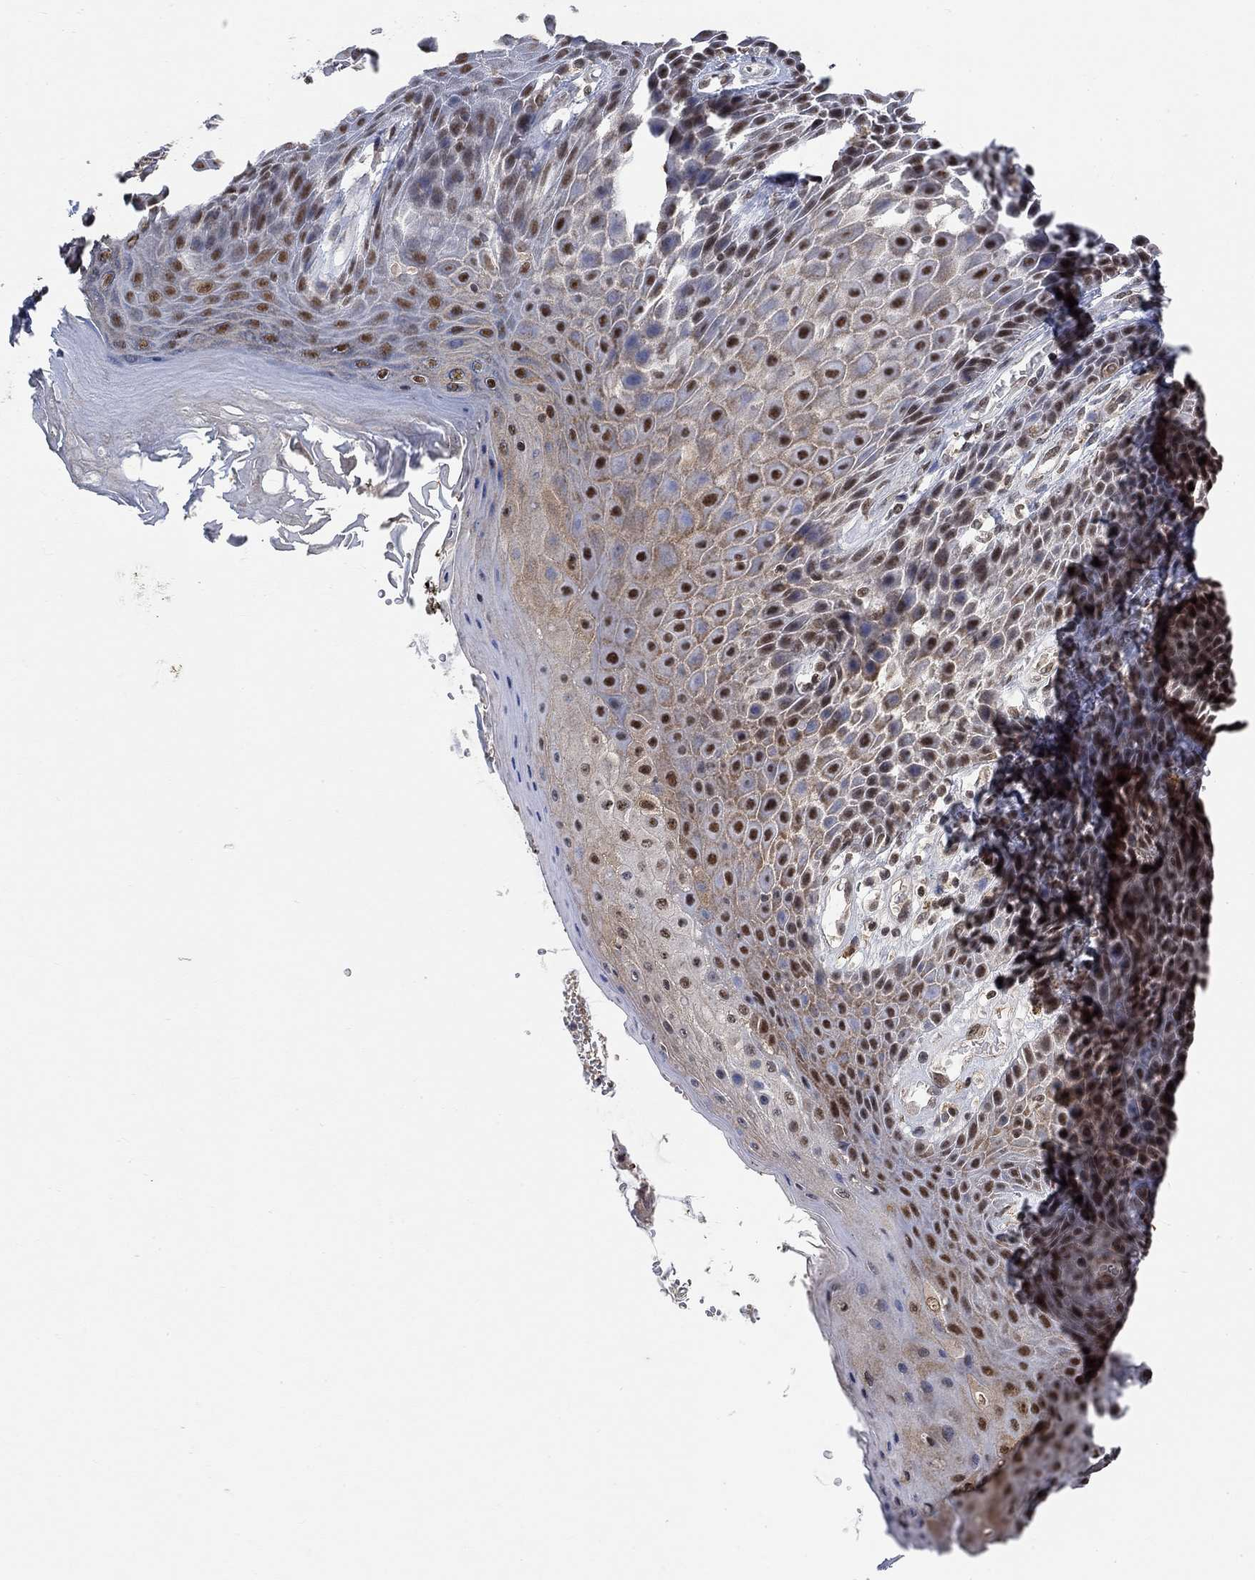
{"staining": {"intensity": "moderate", "quantity": "25%-75%", "location": "nuclear"}, "tissue": "skin", "cell_type": "Epidermal cells", "image_type": "normal", "snomed": [{"axis": "morphology", "description": "Normal tissue, NOS"}, {"axis": "topography", "description": "Skeletal muscle"}, {"axis": "topography", "description": "Anal"}, {"axis": "topography", "description": "Peripheral nerve tissue"}], "caption": "Skin stained with immunohistochemistry (IHC) shows moderate nuclear positivity in approximately 25%-75% of epidermal cells.", "gene": "THAP8", "patient": {"sex": "male", "age": 53}}